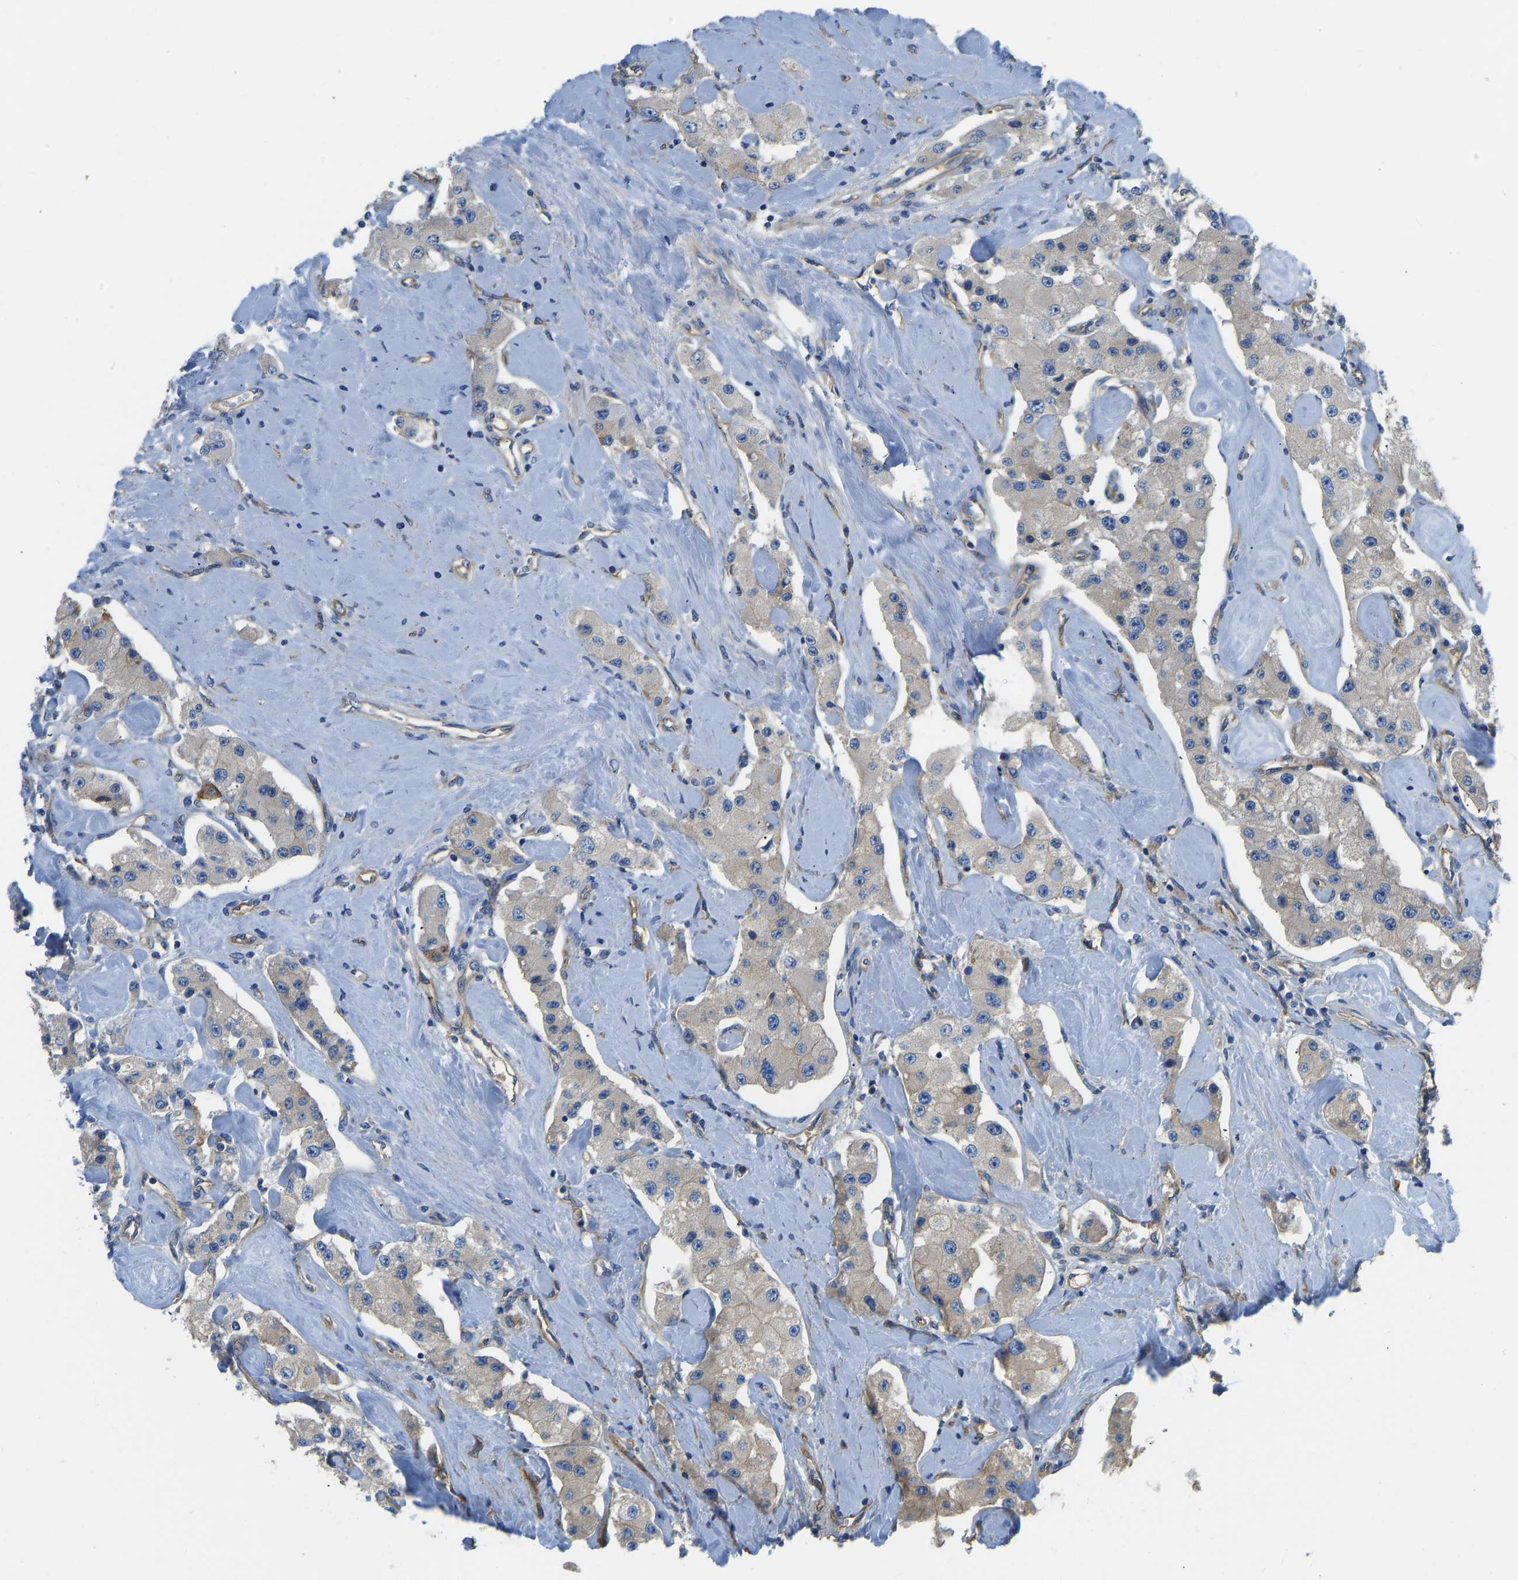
{"staining": {"intensity": "weak", "quantity": "<25%", "location": "cytoplasmic/membranous"}, "tissue": "carcinoid", "cell_type": "Tumor cells", "image_type": "cancer", "snomed": [{"axis": "morphology", "description": "Carcinoid, malignant, NOS"}, {"axis": "topography", "description": "Pancreas"}], "caption": "A high-resolution histopathology image shows immunohistochemistry staining of carcinoid, which demonstrates no significant expression in tumor cells.", "gene": "CHAD", "patient": {"sex": "male", "age": 41}}